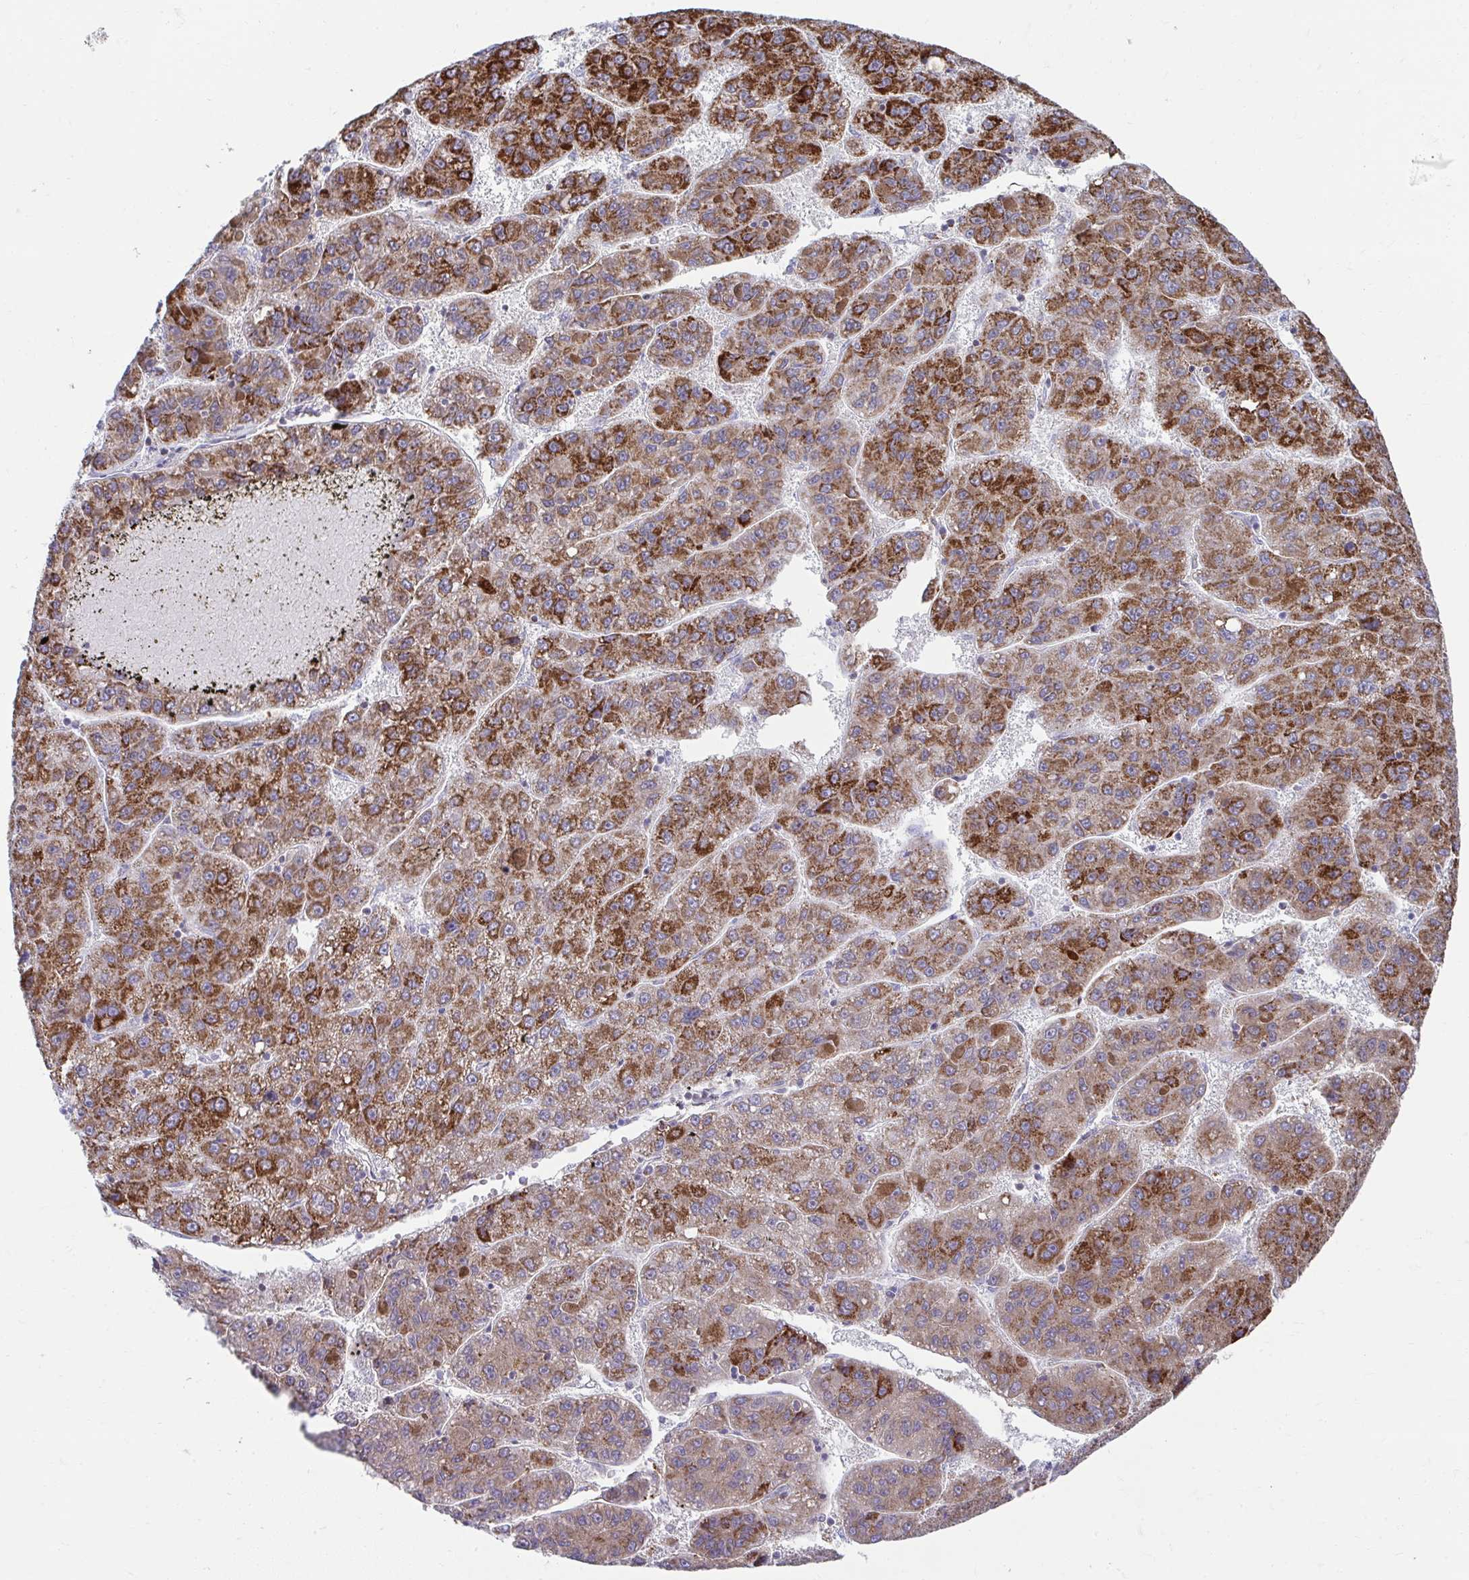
{"staining": {"intensity": "strong", "quantity": ">75%", "location": "cytoplasmic/membranous"}, "tissue": "liver cancer", "cell_type": "Tumor cells", "image_type": "cancer", "snomed": [{"axis": "morphology", "description": "Carcinoma, Hepatocellular, NOS"}, {"axis": "topography", "description": "Liver"}], "caption": "The image demonstrates a brown stain indicating the presence of a protein in the cytoplasmic/membranous of tumor cells in hepatocellular carcinoma (liver).", "gene": "PRRG3", "patient": {"sex": "female", "age": 82}}